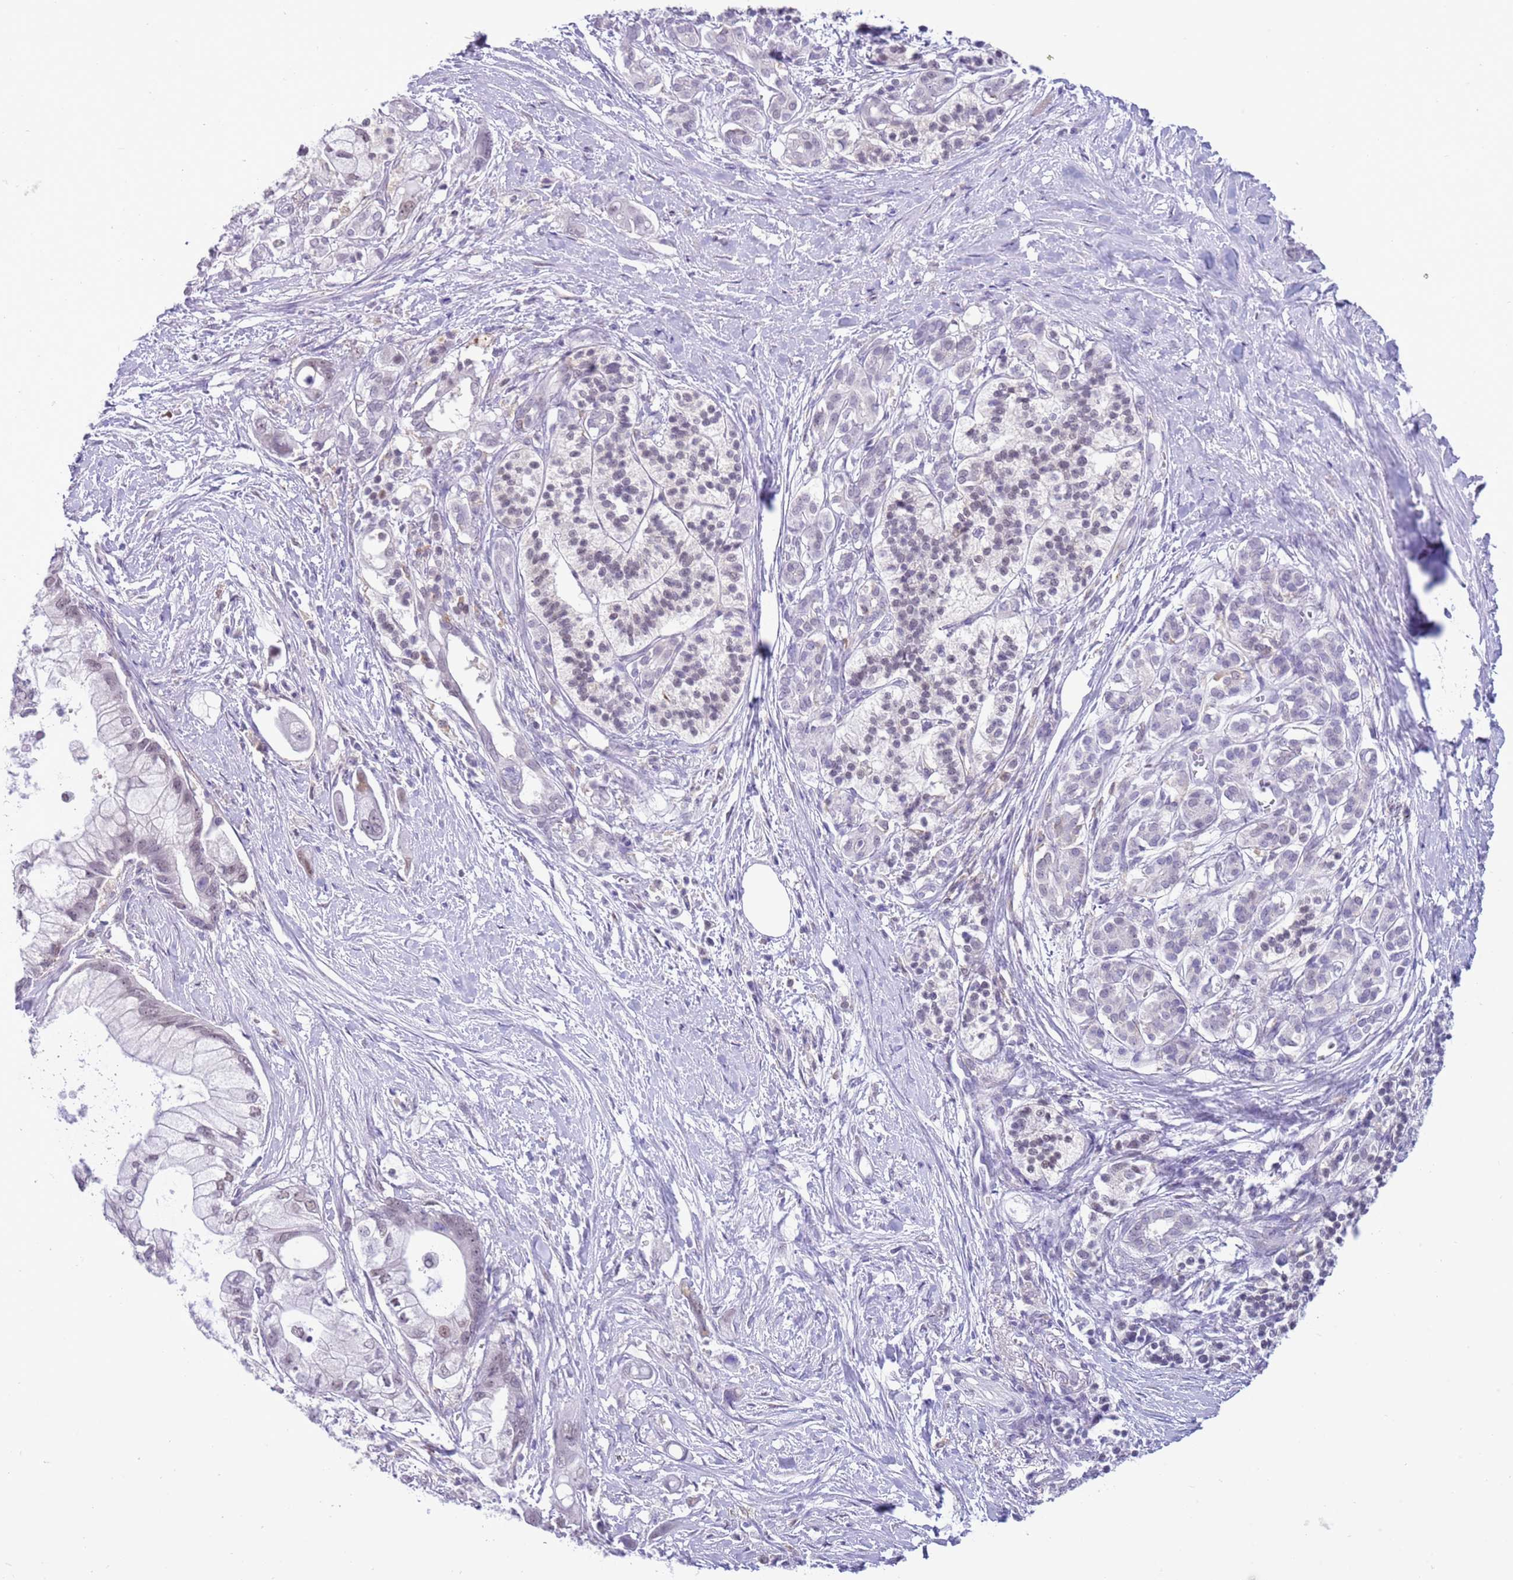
{"staining": {"intensity": "negative", "quantity": "none", "location": "none"}, "tissue": "pancreatic cancer", "cell_type": "Tumor cells", "image_type": "cancer", "snomed": [{"axis": "morphology", "description": "Adenocarcinoma, NOS"}, {"axis": "topography", "description": "Pancreas"}], "caption": "High power microscopy image of an IHC micrograph of pancreatic cancer, revealing no significant positivity in tumor cells.", "gene": "PPP1R17", "patient": {"sex": "male", "age": 68}}